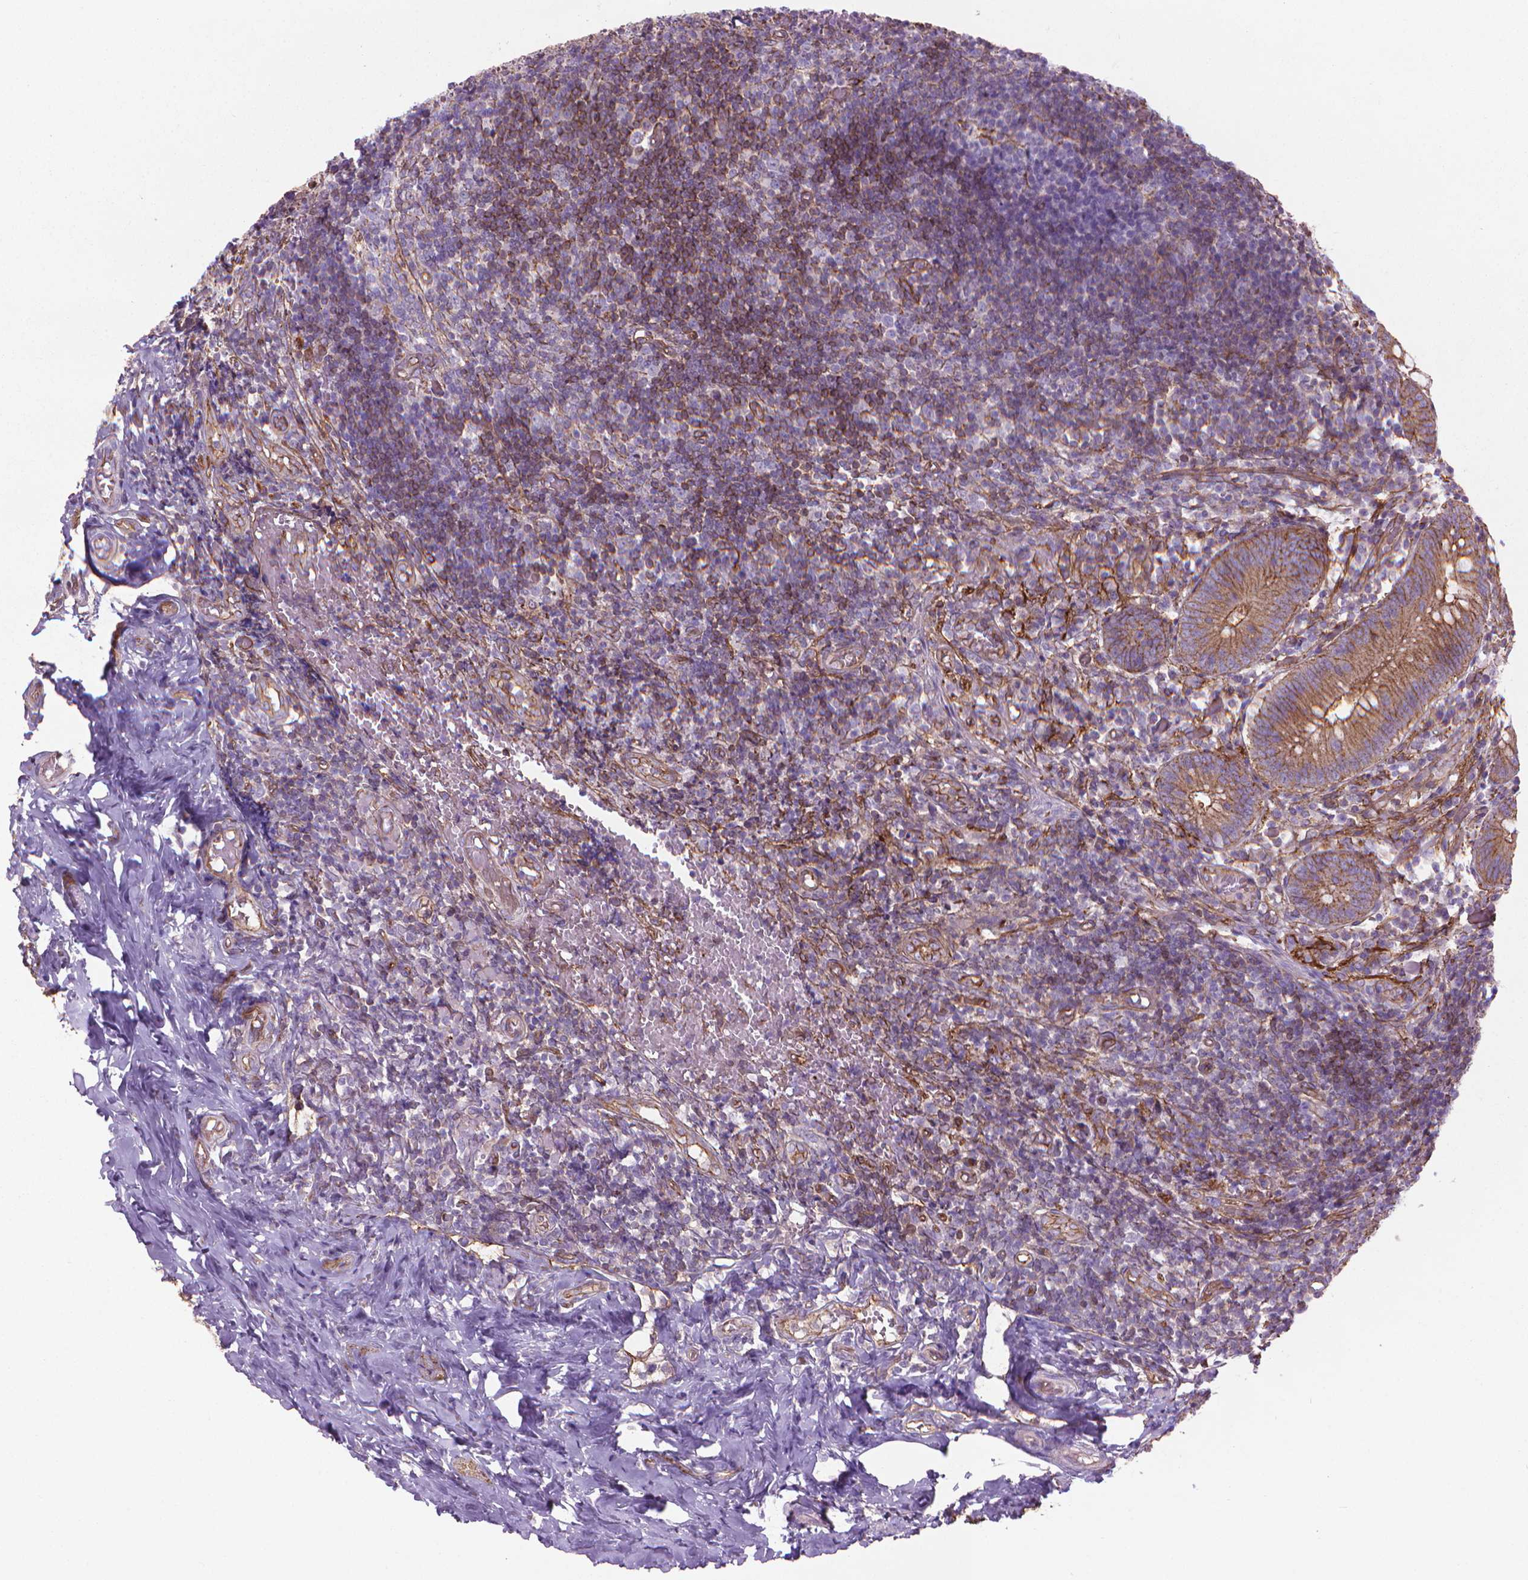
{"staining": {"intensity": "strong", "quantity": ">75%", "location": "cytoplasmic/membranous,nuclear"}, "tissue": "appendix", "cell_type": "Glandular cells", "image_type": "normal", "snomed": [{"axis": "morphology", "description": "Normal tissue, NOS"}, {"axis": "topography", "description": "Appendix"}], "caption": "This micrograph demonstrates unremarkable appendix stained with IHC to label a protein in brown. The cytoplasmic/membranous,nuclear of glandular cells show strong positivity for the protein. Nuclei are counter-stained blue.", "gene": "TENT5A", "patient": {"sex": "female", "age": 32}}